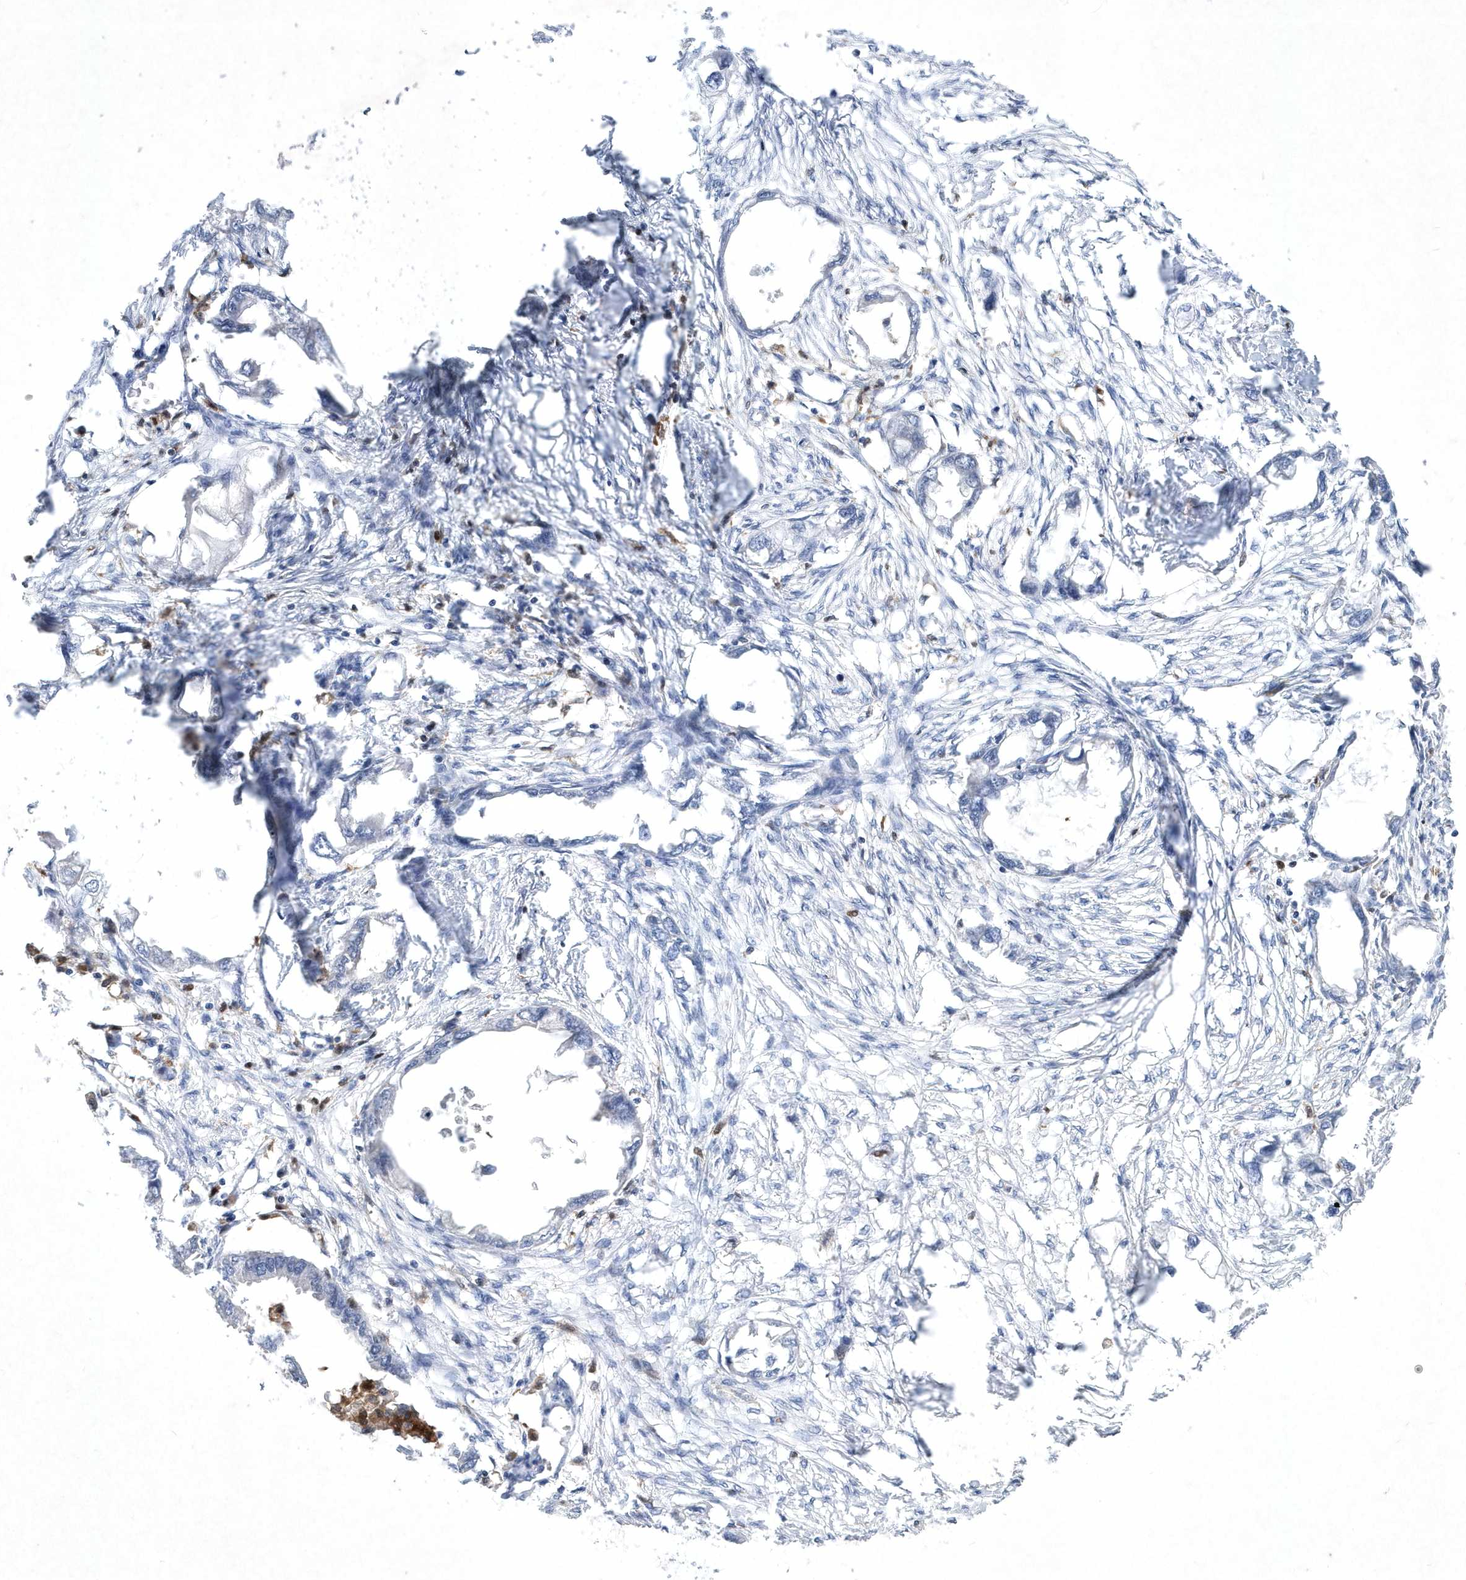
{"staining": {"intensity": "negative", "quantity": "none", "location": "none"}, "tissue": "endometrial cancer", "cell_type": "Tumor cells", "image_type": "cancer", "snomed": [{"axis": "morphology", "description": "Adenocarcinoma, NOS"}, {"axis": "morphology", "description": "Adenocarcinoma, metastatic, NOS"}, {"axis": "topography", "description": "Adipose tissue"}, {"axis": "topography", "description": "Endometrium"}], "caption": "This is an immunohistochemistry image of human endometrial metastatic adenocarcinoma. There is no staining in tumor cells.", "gene": "BHLHA15", "patient": {"sex": "female", "age": 67}}